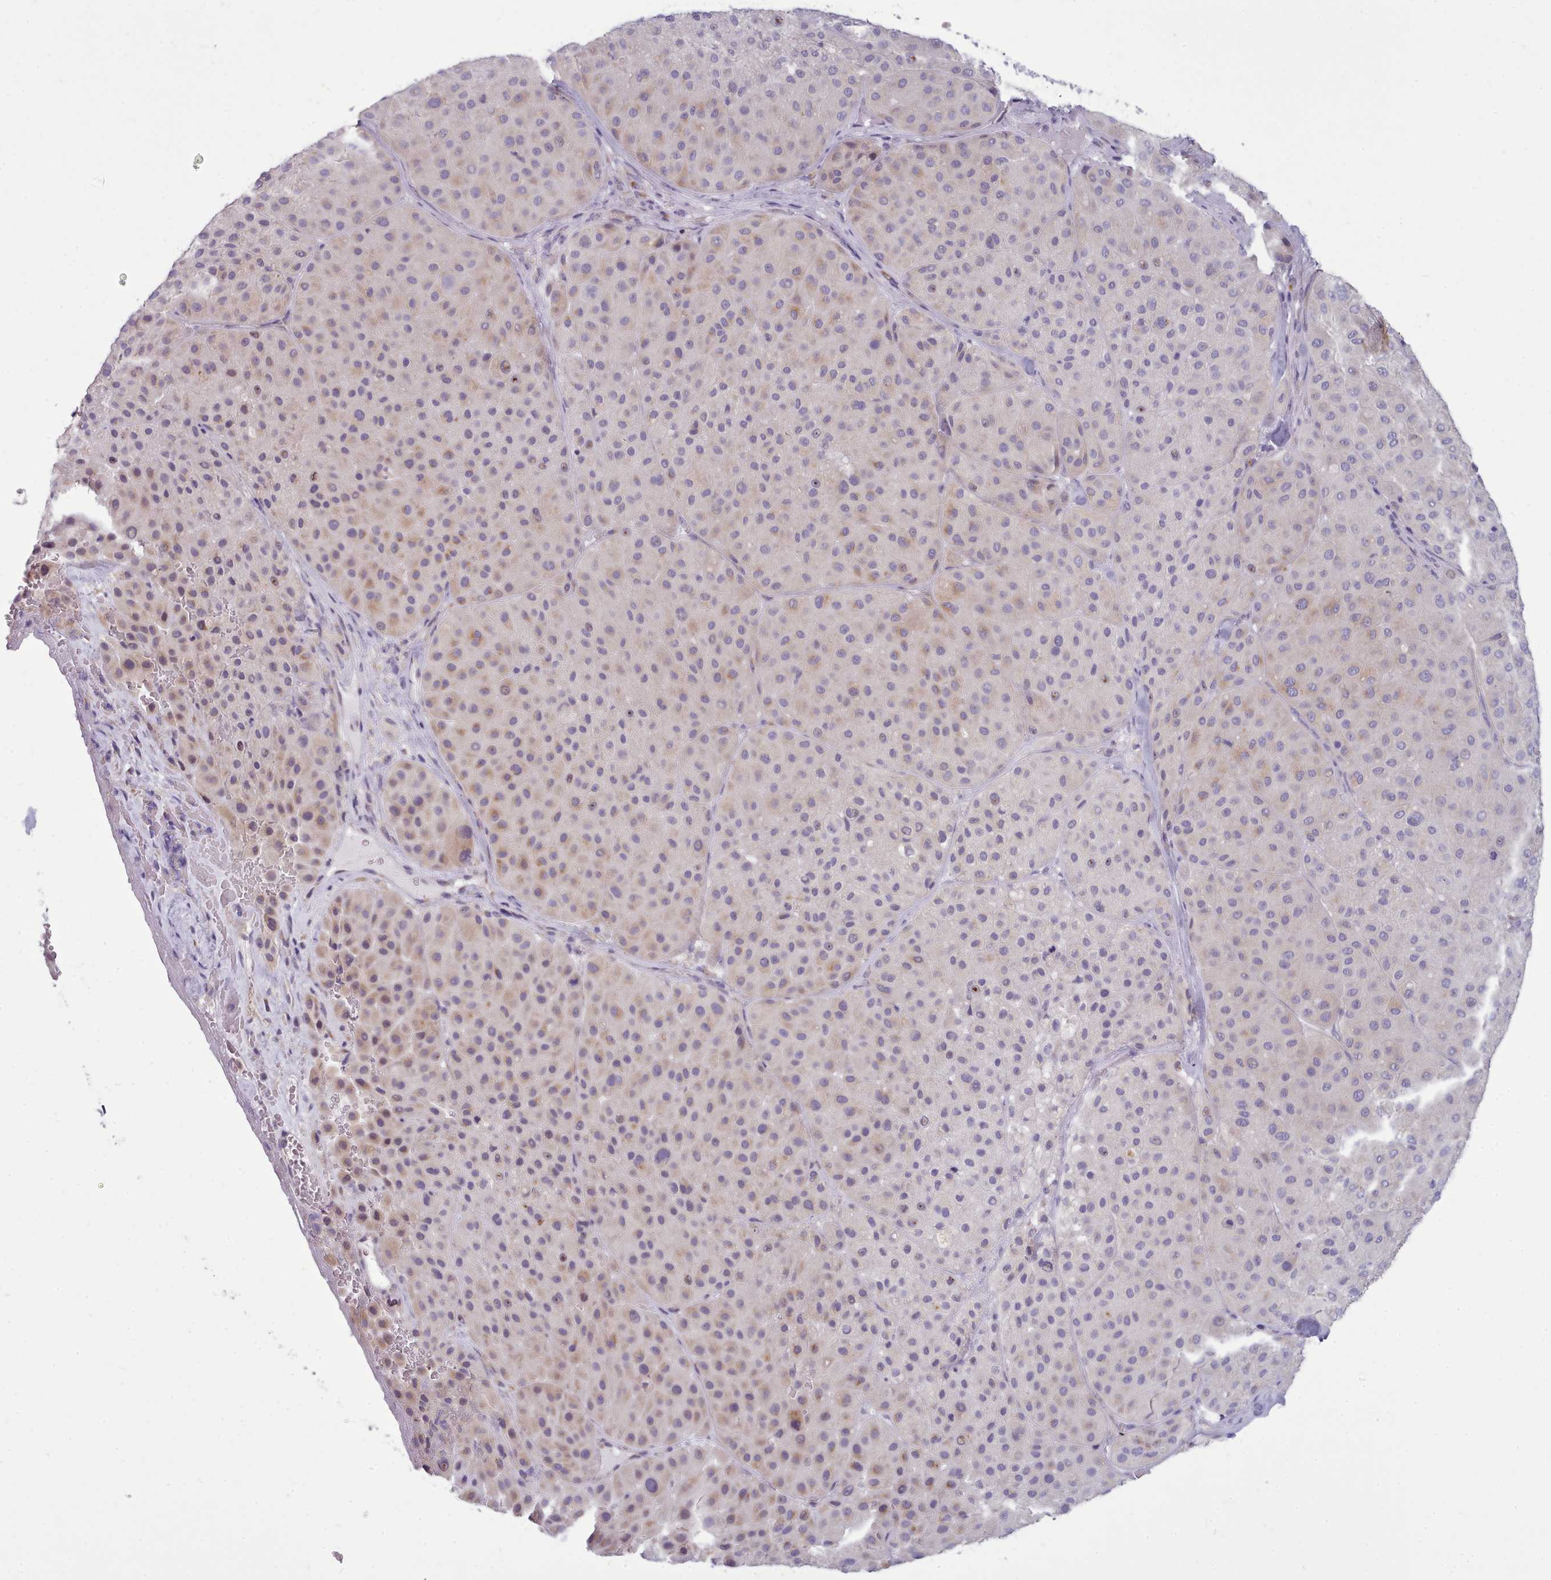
{"staining": {"intensity": "weak", "quantity": "25%-75%", "location": "cytoplasmic/membranous"}, "tissue": "melanoma", "cell_type": "Tumor cells", "image_type": "cancer", "snomed": [{"axis": "morphology", "description": "Malignant melanoma, Metastatic site"}, {"axis": "topography", "description": "Smooth muscle"}], "caption": "Immunohistochemical staining of human melanoma demonstrates weak cytoplasmic/membranous protein expression in about 25%-75% of tumor cells. (DAB IHC with brightfield microscopy, high magnification).", "gene": "MYRFL", "patient": {"sex": "male", "age": 41}}